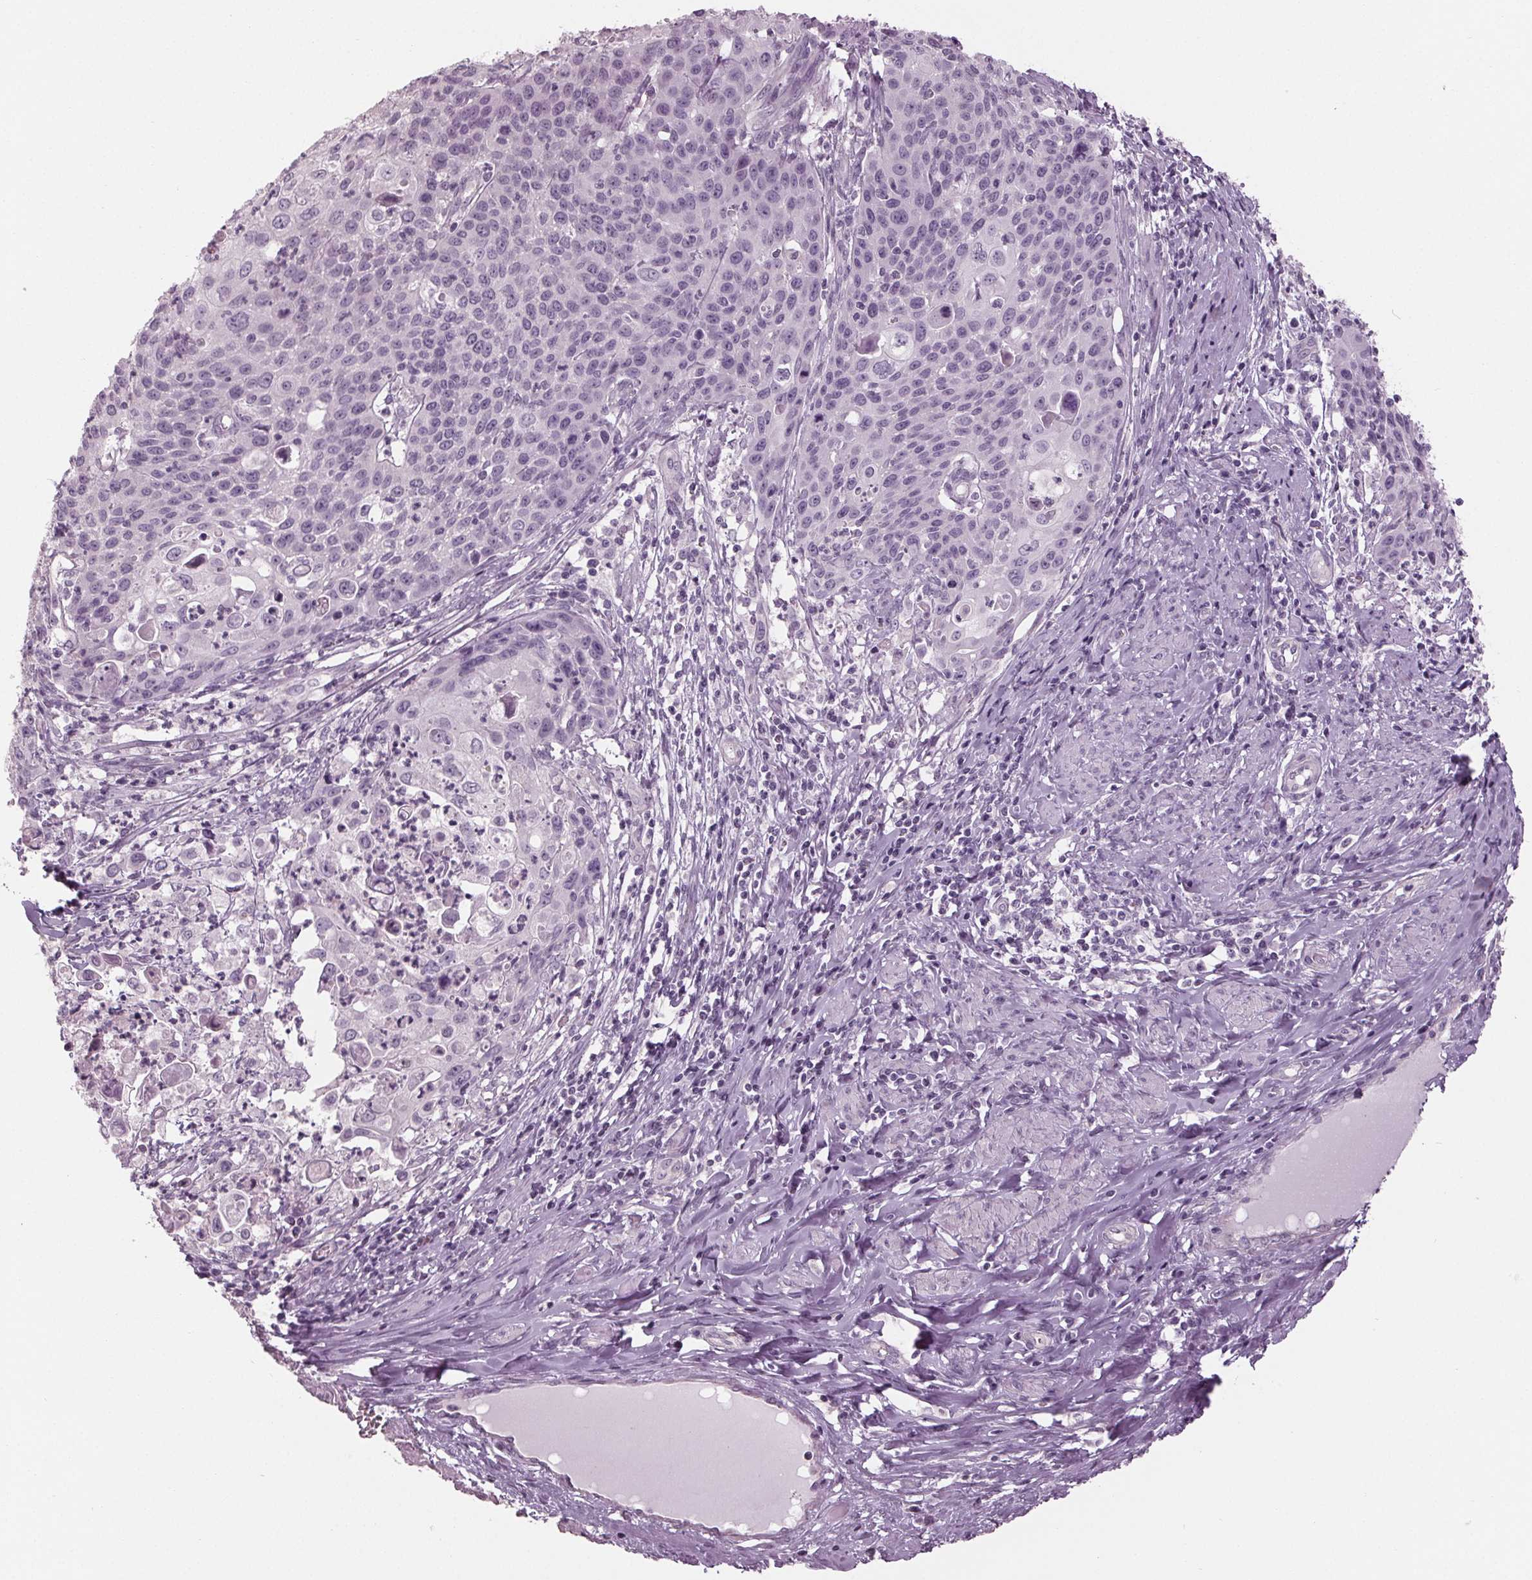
{"staining": {"intensity": "negative", "quantity": "none", "location": "none"}, "tissue": "cervical cancer", "cell_type": "Tumor cells", "image_type": "cancer", "snomed": [{"axis": "morphology", "description": "Squamous cell carcinoma, NOS"}, {"axis": "topography", "description": "Cervix"}], "caption": "Image shows no significant protein expression in tumor cells of cervical squamous cell carcinoma.", "gene": "TNNC2", "patient": {"sex": "female", "age": 65}}